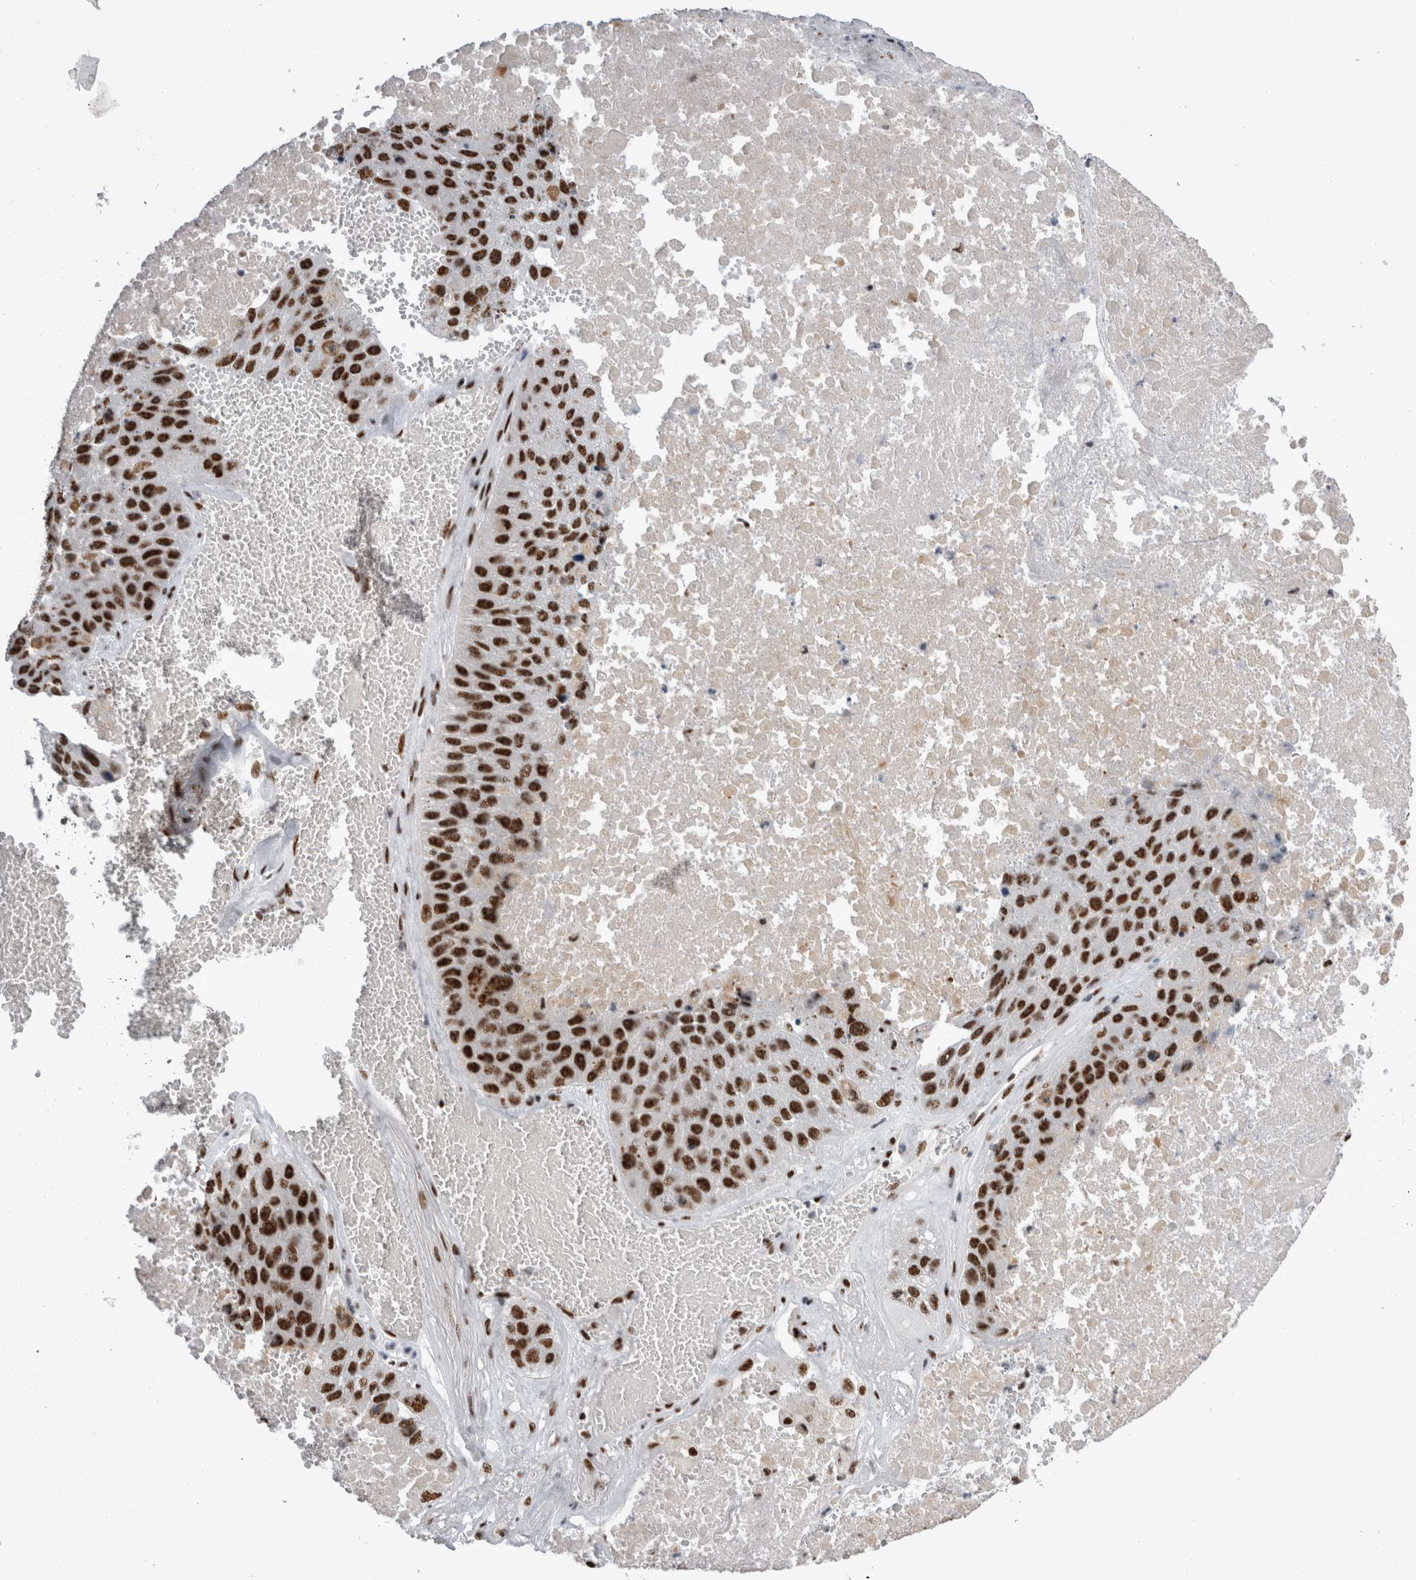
{"staining": {"intensity": "strong", "quantity": ">75%", "location": "nuclear"}, "tissue": "lung cancer", "cell_type": "Tumor cells", "image_type": "cancer", "snomed": [{"axis": "morphology", "description": "Squamous cell carcinoma, NOS"}, {"axis": "topography", "description": "Lung"}], "caption": "The micrograph reveals a brown stain indicating the presence of a protein in the nuclear of tumor cells in squamous cell carcinoma (lung). The staining was performed using DAB to visualize the protein expression in brown, while the nuclei were stained in blue with hematoxylin (Magnification: 20x).", "gene": "SNRNP40", "patient": {"sex": "male", "age": 61}}